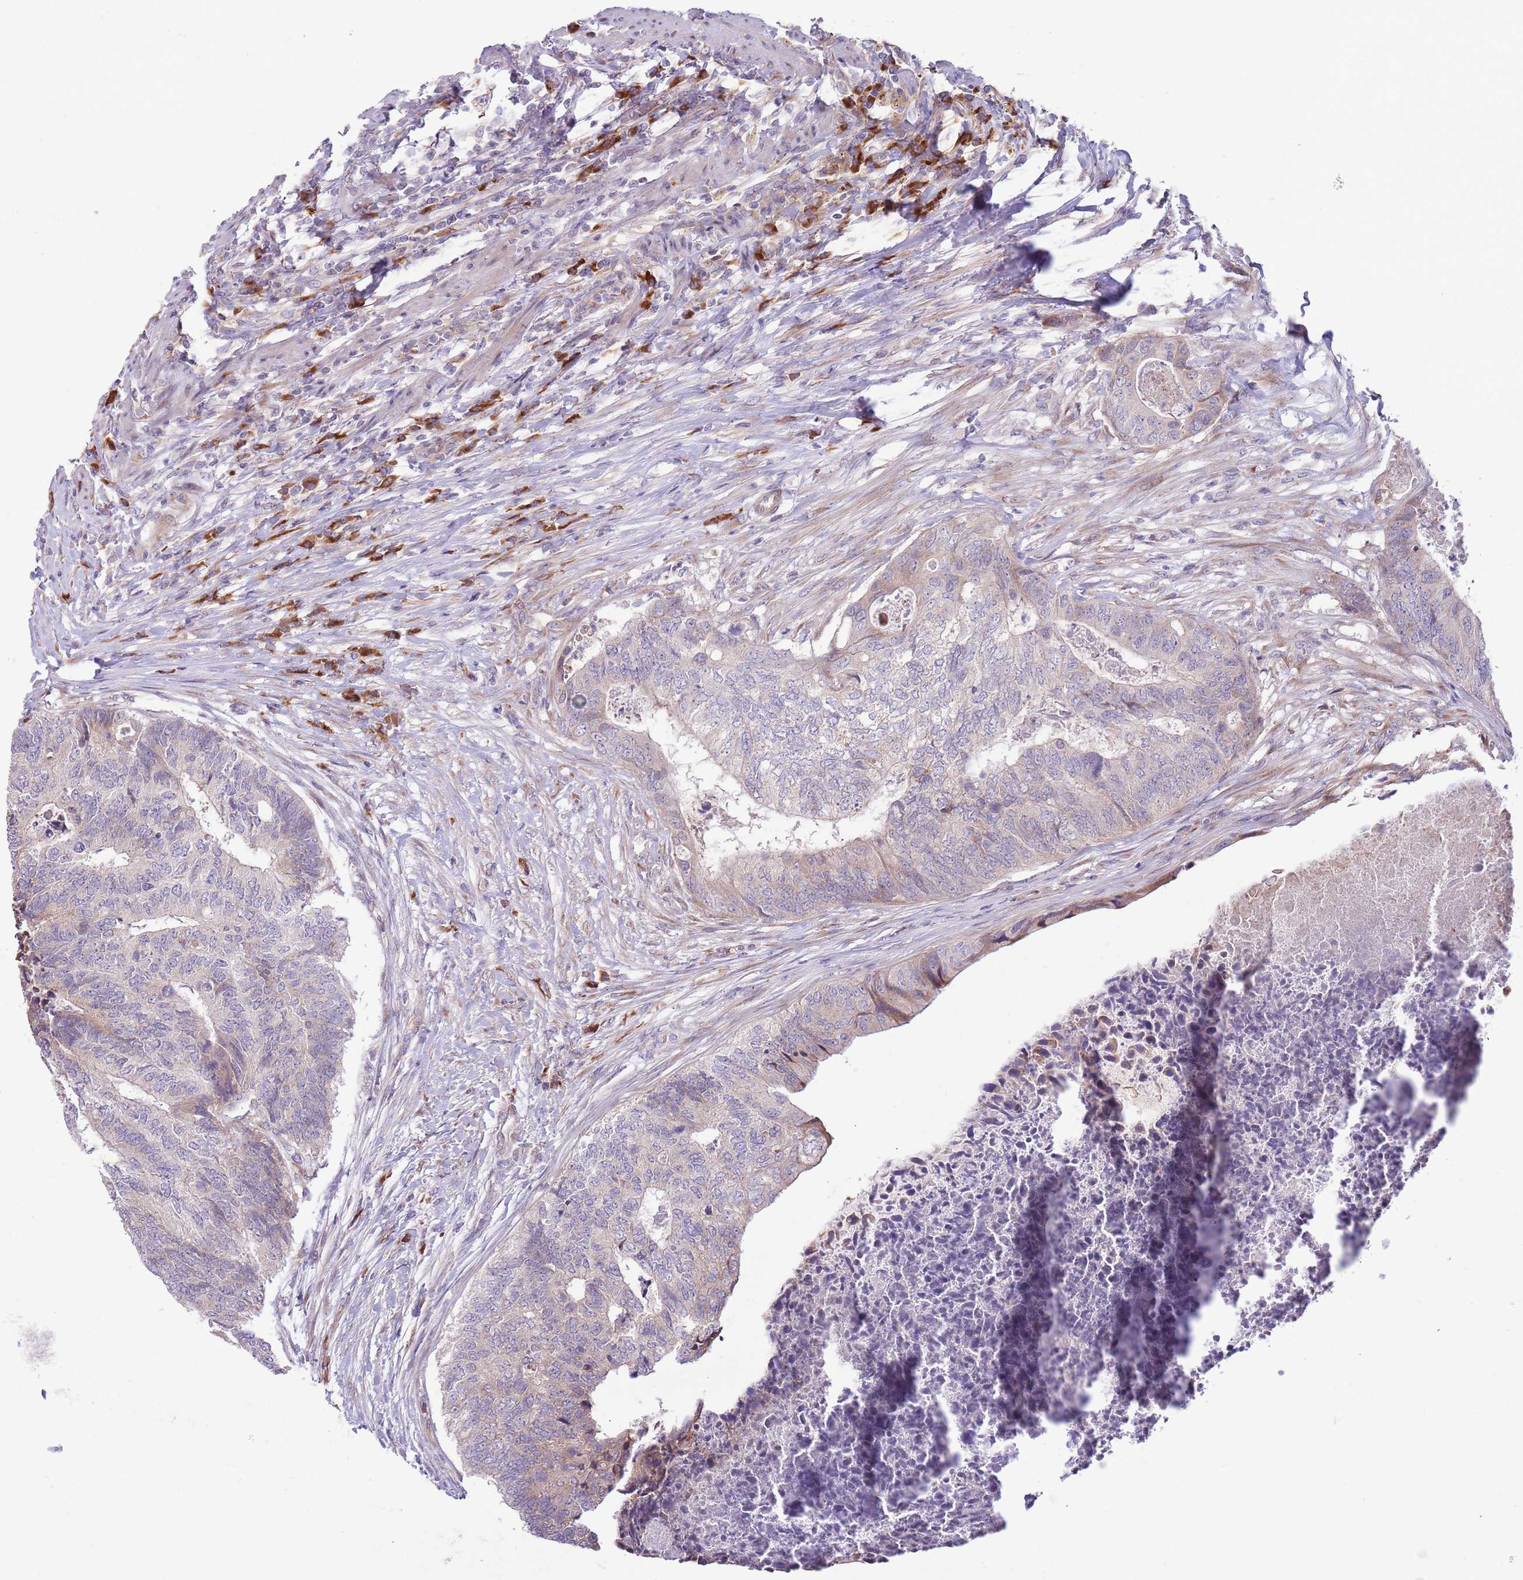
{"staining": {"intensity": "weak", "quantity": "<25%", "location": "cytoplasmic/membranous"}, "tissue": "colorectal cancer", "cell_type": "Tumor cells", "image_type": "cancer", "snomed": [{"axis": "morphology", "description": "Adenocarcinoma, NOS"}, {"axis": "topography", "description": "Colon"}], "caption": "An immunohistochemistry histopathology image of adenocarcinoma (colorectal) is shown. There is no staining in tumor cells of adenocarcinoma (colorectal).", "gene": "DAND5", "patient": {"sex": "female", "age": 67}}